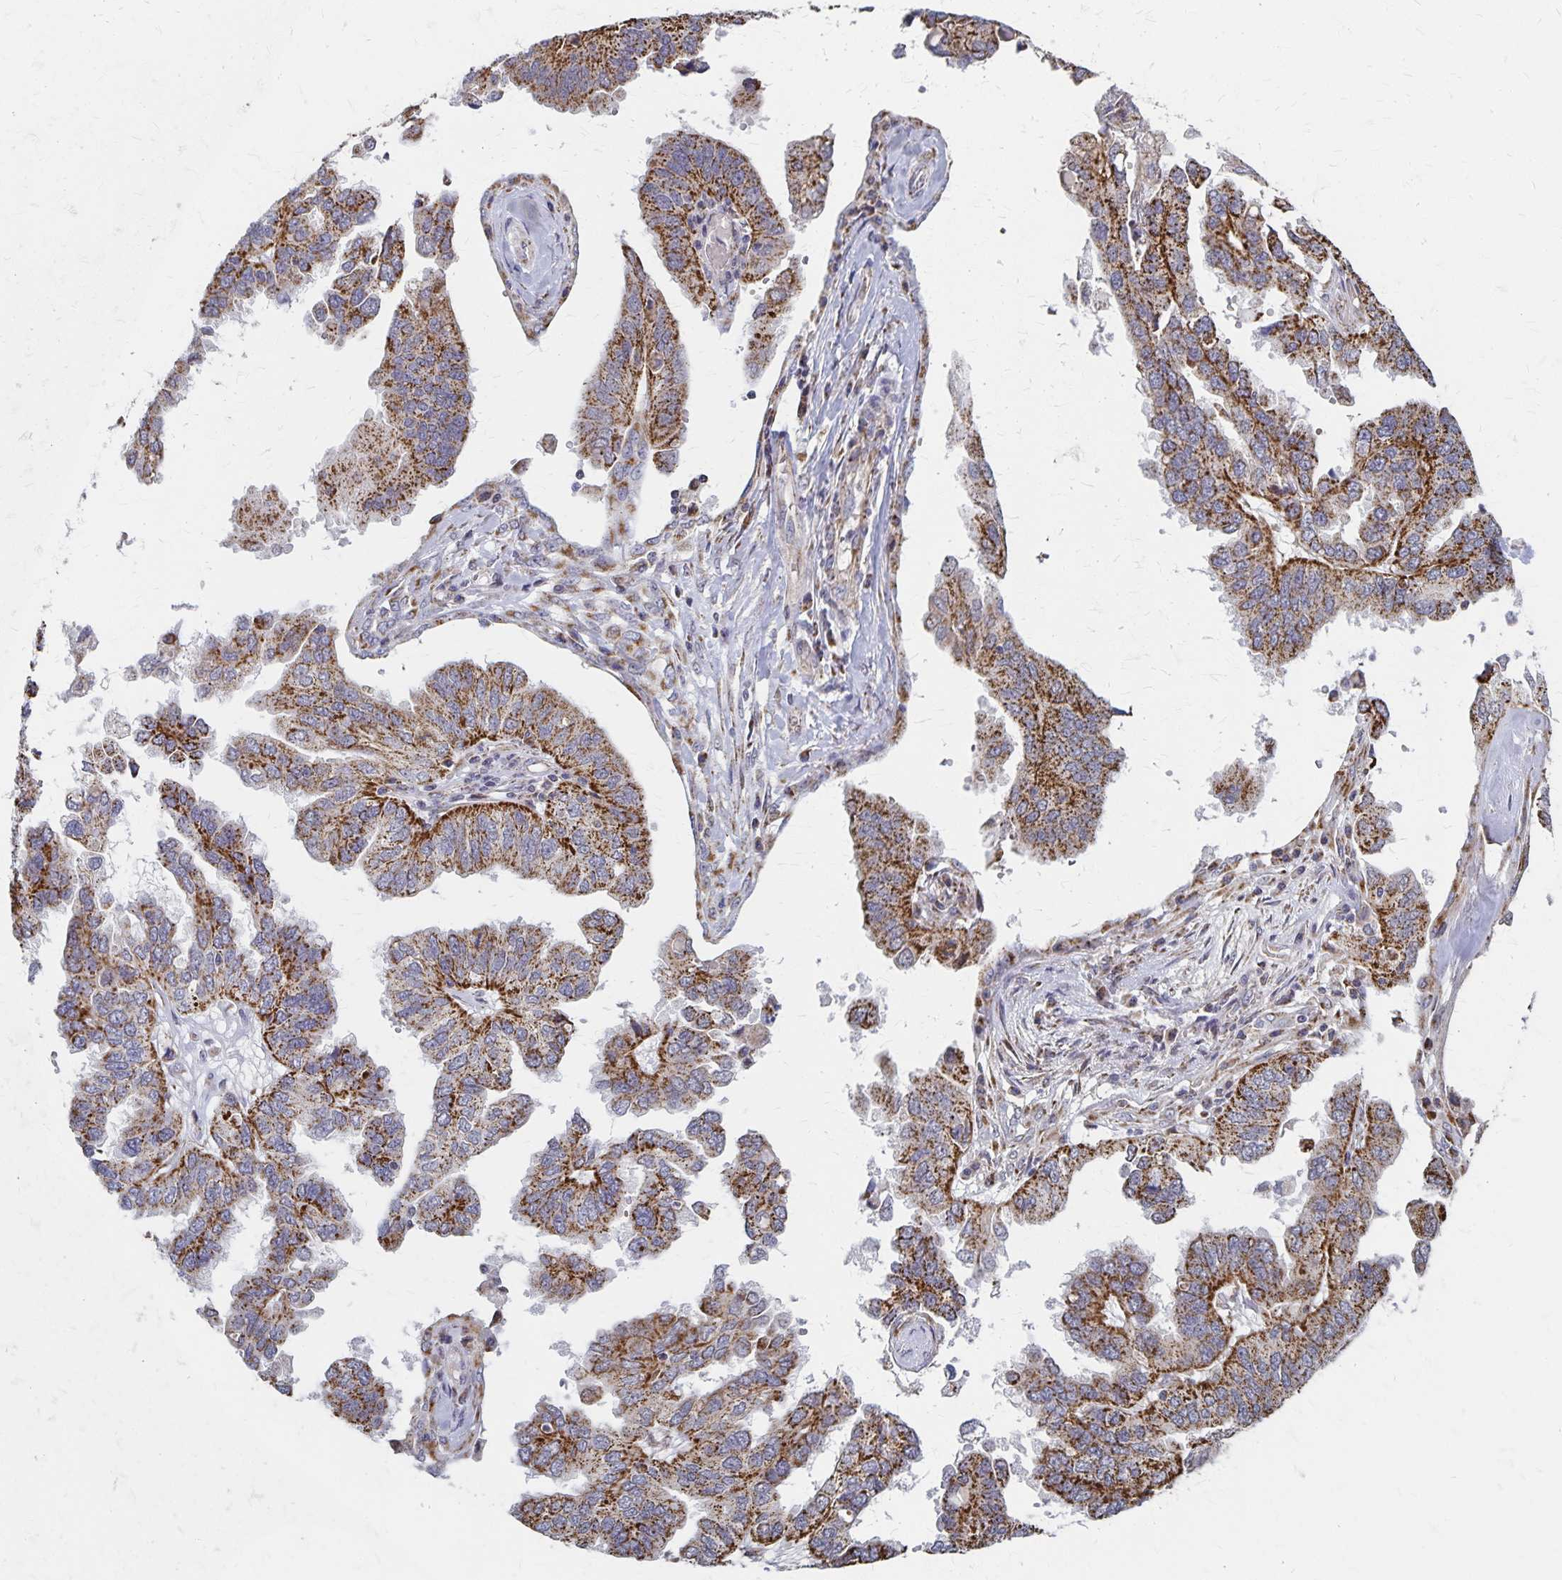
{"staining": {"intensity": "strong", "quantity": ">75%", "location": "cytoplasmic/membranous"}, "tissue": "ovarian cancer", "cell_type": "Tumor cells", "image_type": "cancer", "snomed": [{"axis": "morphology", "description": "Cystadenocarcinoma, serous, NOS"}, {"axis": "topography", "description": "Ovary"}], "caption": "There is high levels of strong cytoplasmic/membranous expression in tumor cells of ovarian cancer, as demonstrated by immunohistochemical staining (brown color).", "gene": "DYRK4", "patient": {"sex": "female", "age": 79}}